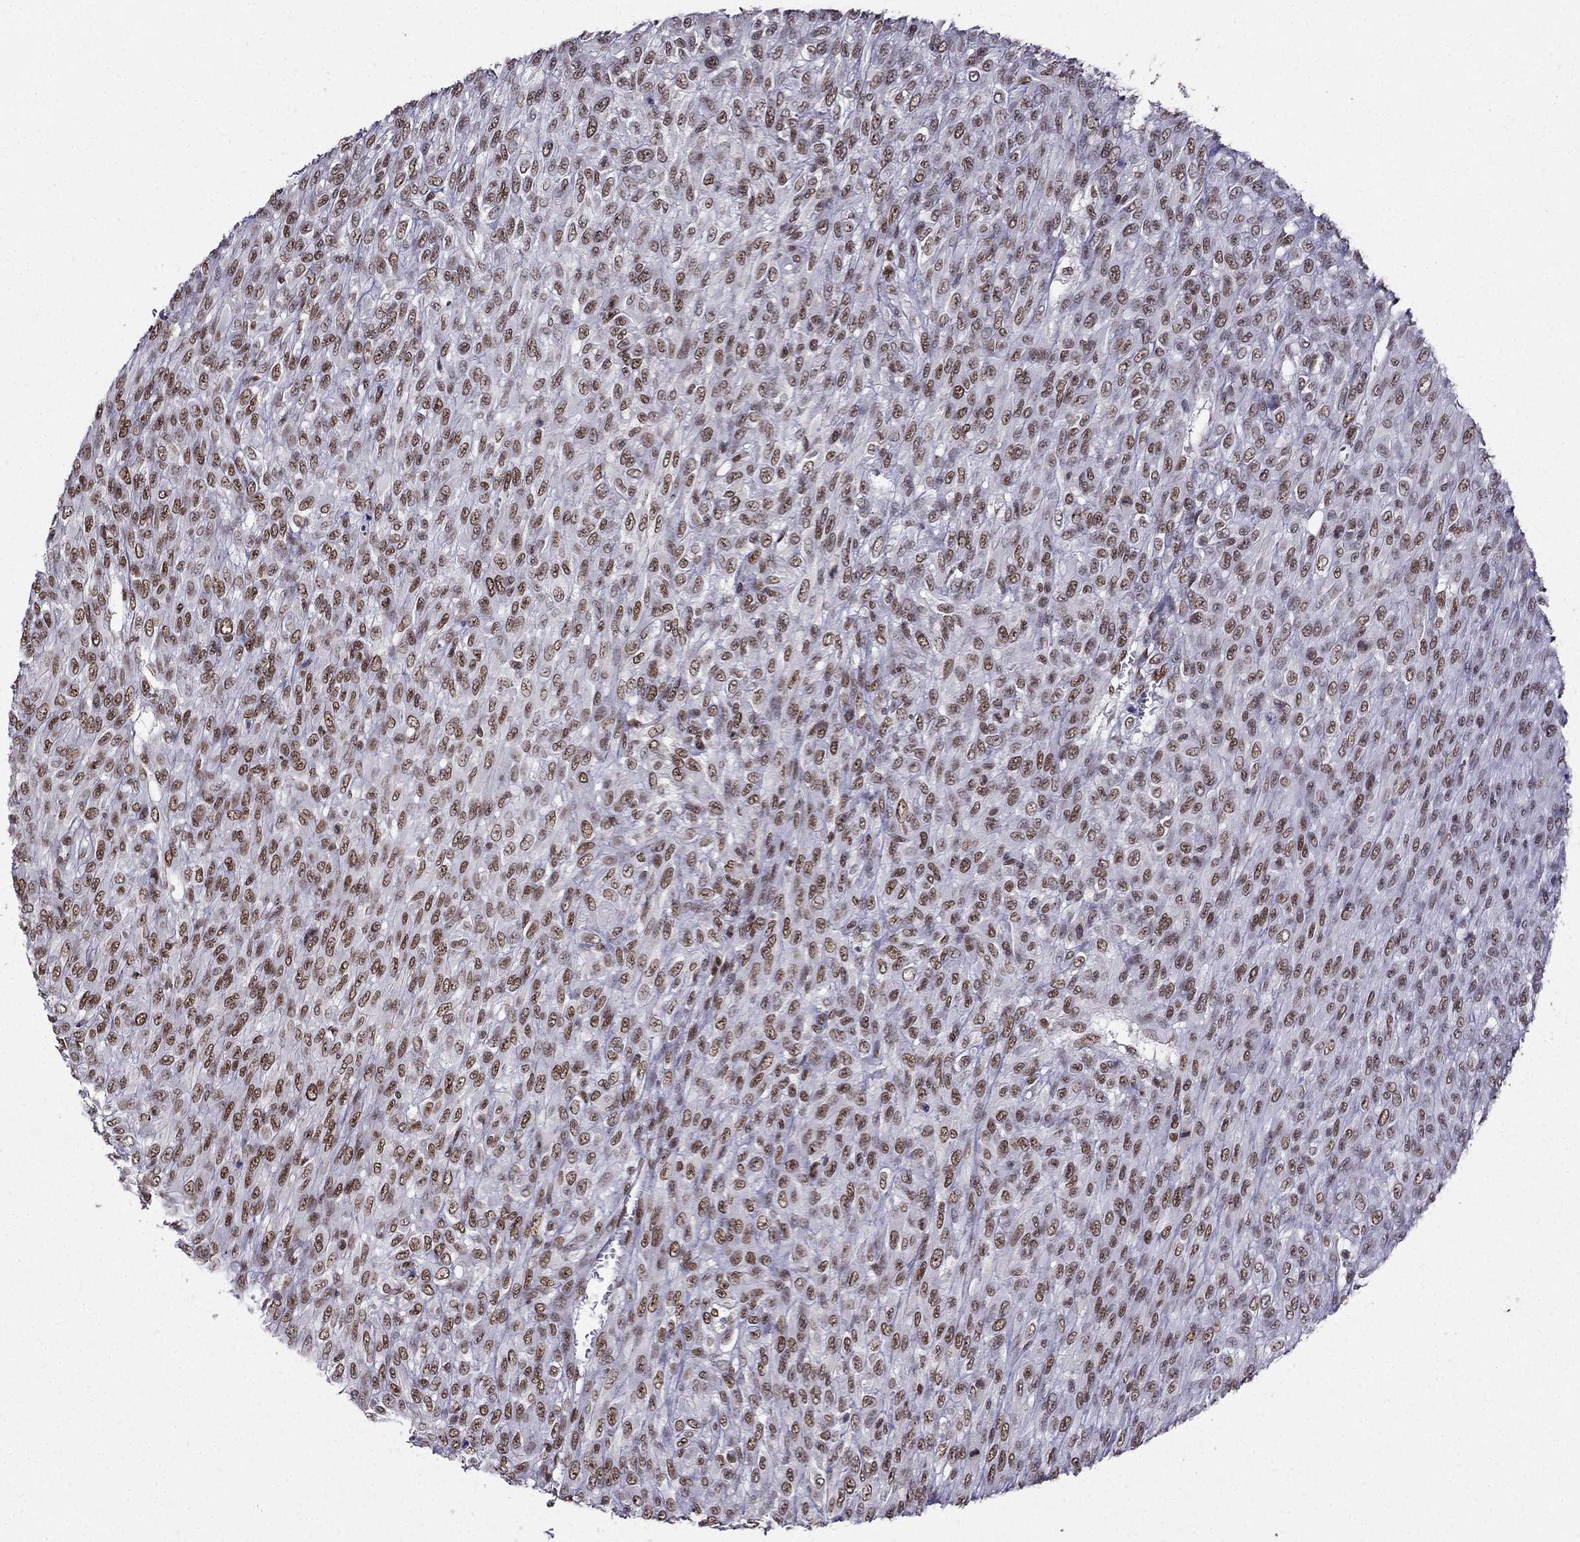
{"staining": {"intensity": "moderate", "quantity": ">75%", "location": "nuclear"}, "tissue": "renal cancer", "cell_type": "Tumor cells", "image_type": "cancer", "snomed": [{"axis": "morphology", "description": "Adenocarcinoma, NOS"}, {"axis": "topography", "description": "Kidney"}], "caption": "Immunohistochemistry image of neoplastic tissue: human adenocarcinoma (renal) stained using immunohistochemistry (IHC) reveals medium levels of moderate protein expression localized specifically in the nuclear of tumor cells, appearing as a nuclear brown color.", "gene": "ZNF420", "patient": {"sex": "male", "age": 58}}